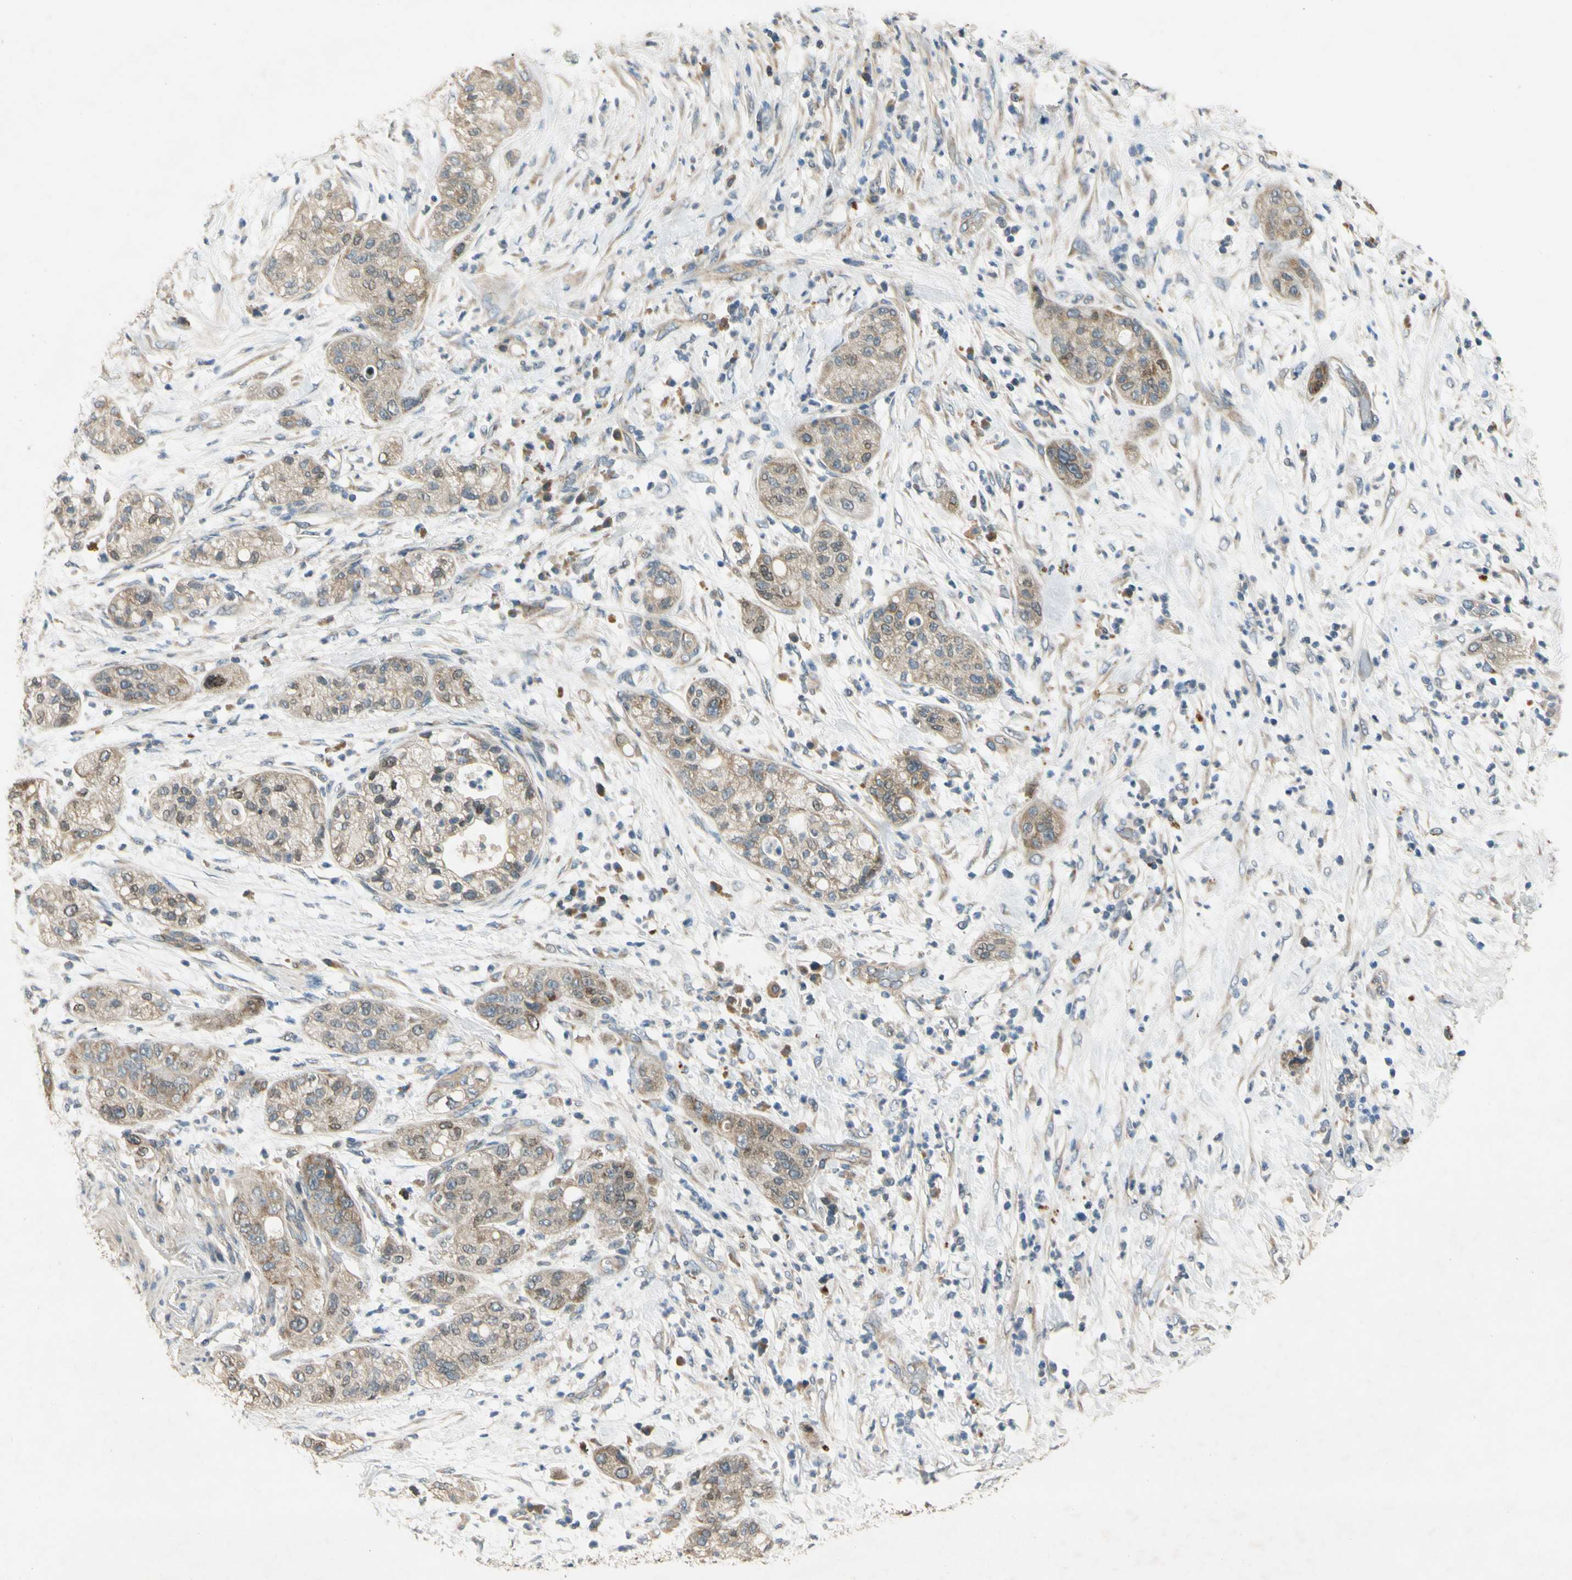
{"staining": {"intensity": "weak", "quantity": ">75%", "location": "cytoplasmic/membranous"}, "tissue": "pancreatic cancer", "cell_type": "Tumor cells", "image_type": "cancer", "snomed": [{"axis": "morphology", "description": "Adenocarcinoma, NOS"}, {"axis": "topography", "description": "Pancreas"}], "caption": "This is a micrograph of IHC staining of adenocarcinoma (pancreatic), which shows weak staining in the cytoplasmic/membranous of tumor cells.", "gene": "ALKBH3", "patient": {"sex": "female", "age": 78}}